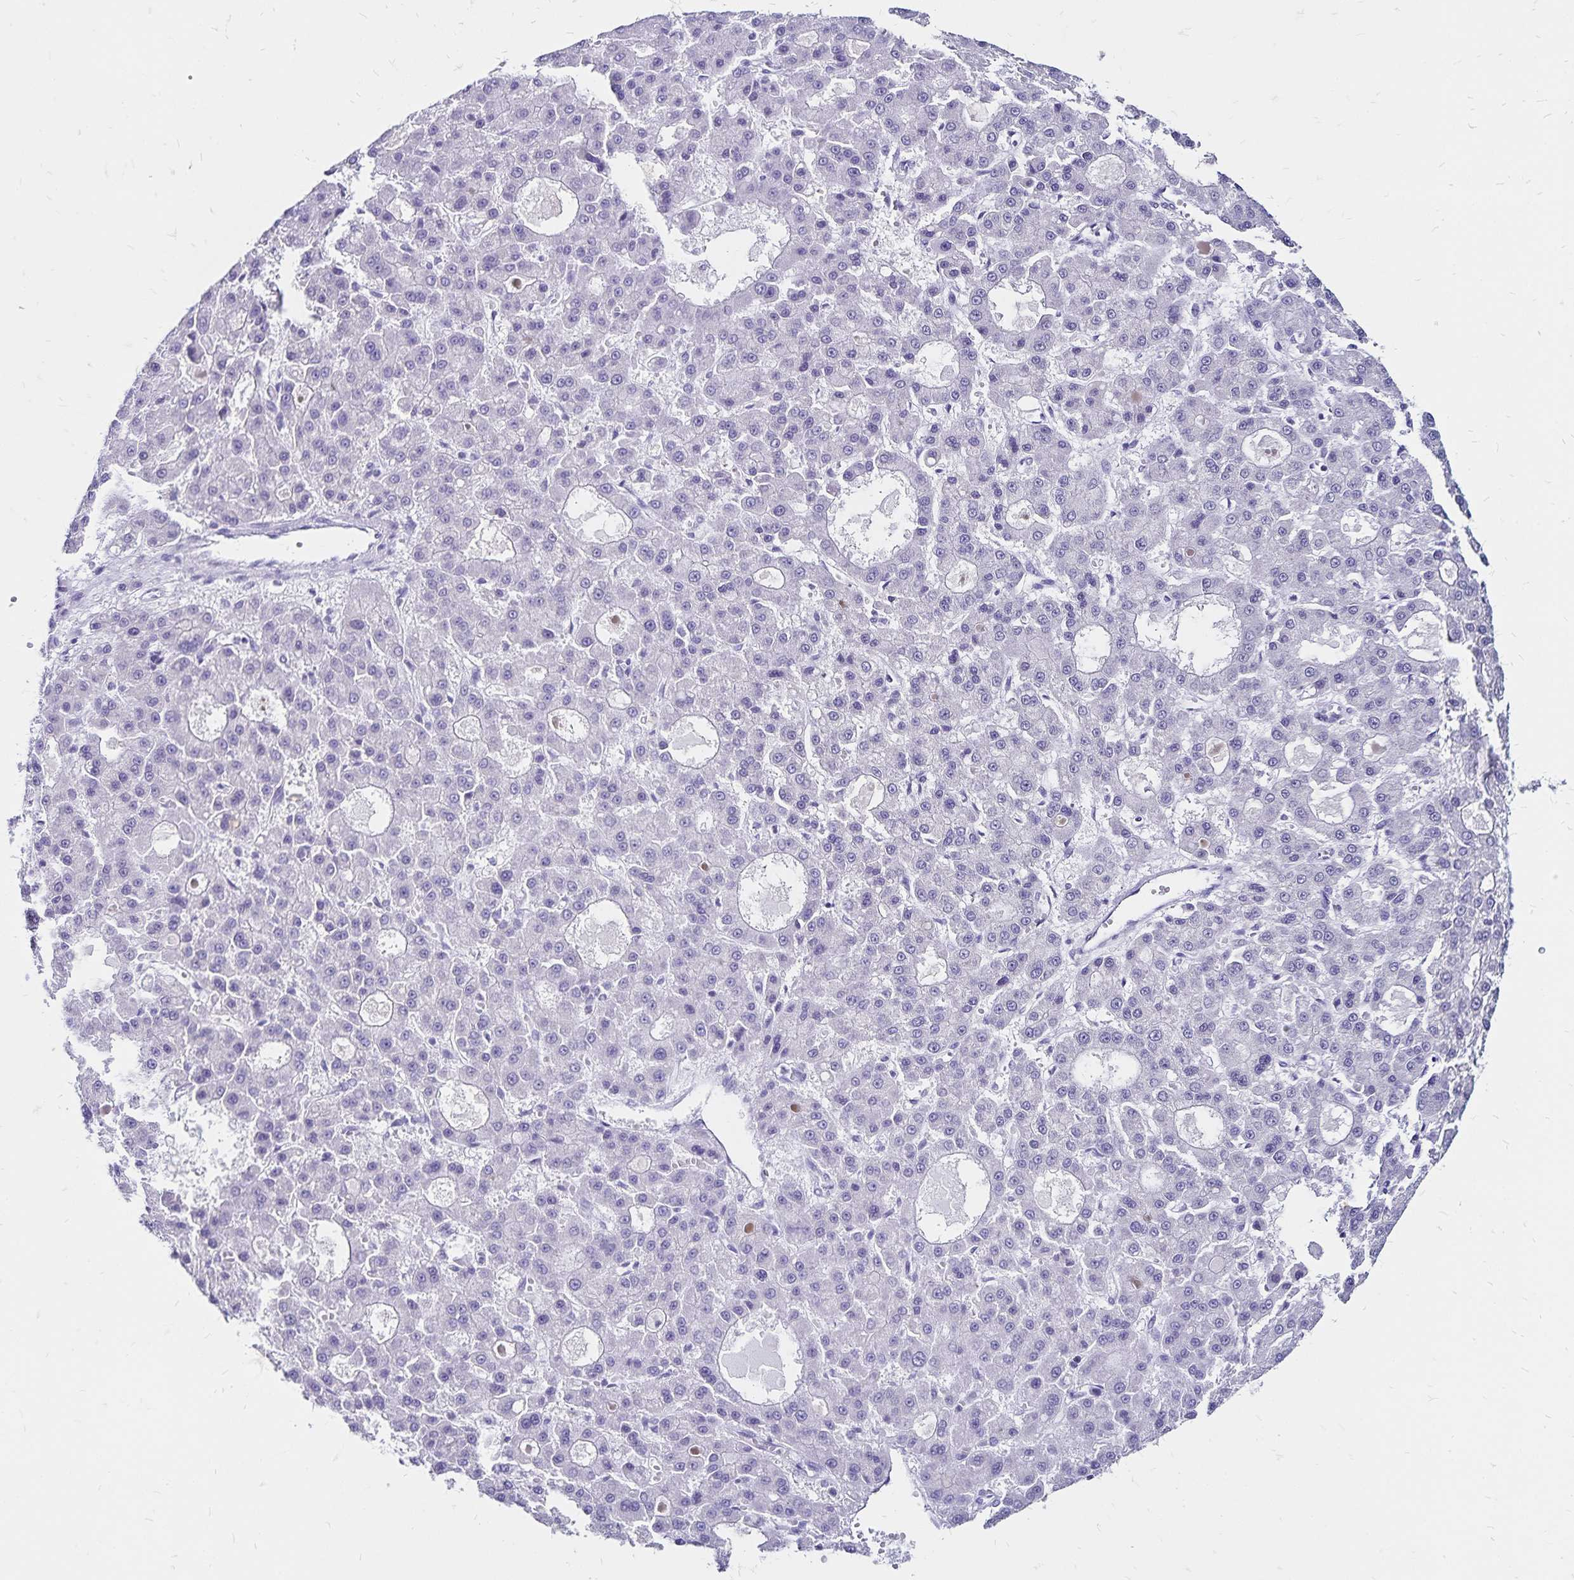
{"staining": {"intensity": "negative", "quantity": "none", "location": "none"}, "tissue": "liver cancer", "cell_type": "Tumor cells", "image_type": "cancer", "snomed": [{"axis": "morphology", "description": "Carcinoma, Hepatocellular, NOS"}, {"axis": "topography", "description": "Liver"}], "caption": "This is an immunohistochemistry micrograph of human liver cancer. There is no positivity in tumor cells.", "gene": "IKZF1", "patient": {"sex": "male", "age": 70}}